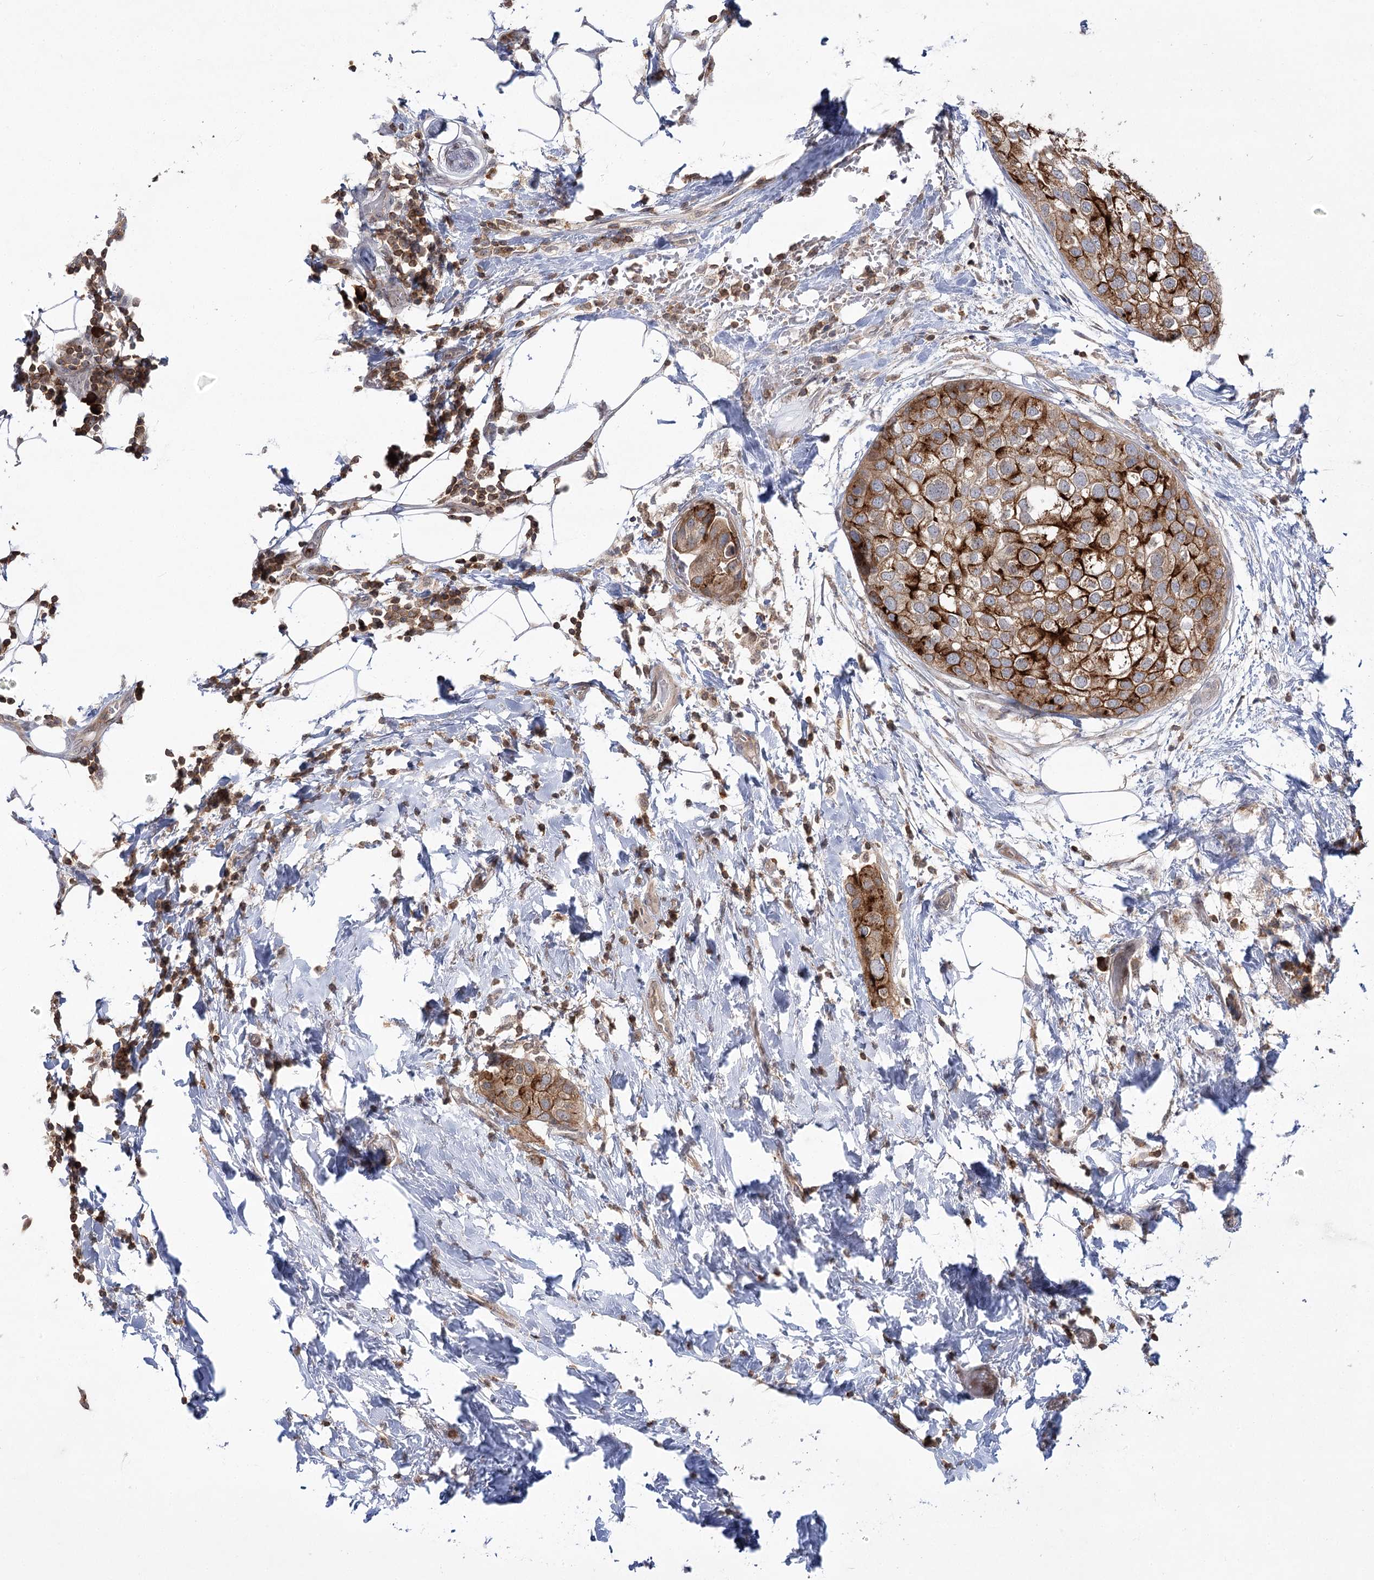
{"staining": {"intensity": "moderate", "quantity": ">75%", "location": "cytoplasmic/membranous"}, "tissue": "urothelial cancer", "cell_type": "Tumor cells", "image_type": "cancer", "snomed": [{"axis": "morphology", "description": "Urothelial carcinoma, High grade"}, {"axis": "topography", "description": "Urinary bladder"}], "caption": "A brown stain labels moderate cytoplasmic/membranous expression of a protein in human urothelial cancer tumor cells.", "gene": "SYTL1", "patient": {"sex": "male", "age": 64}}